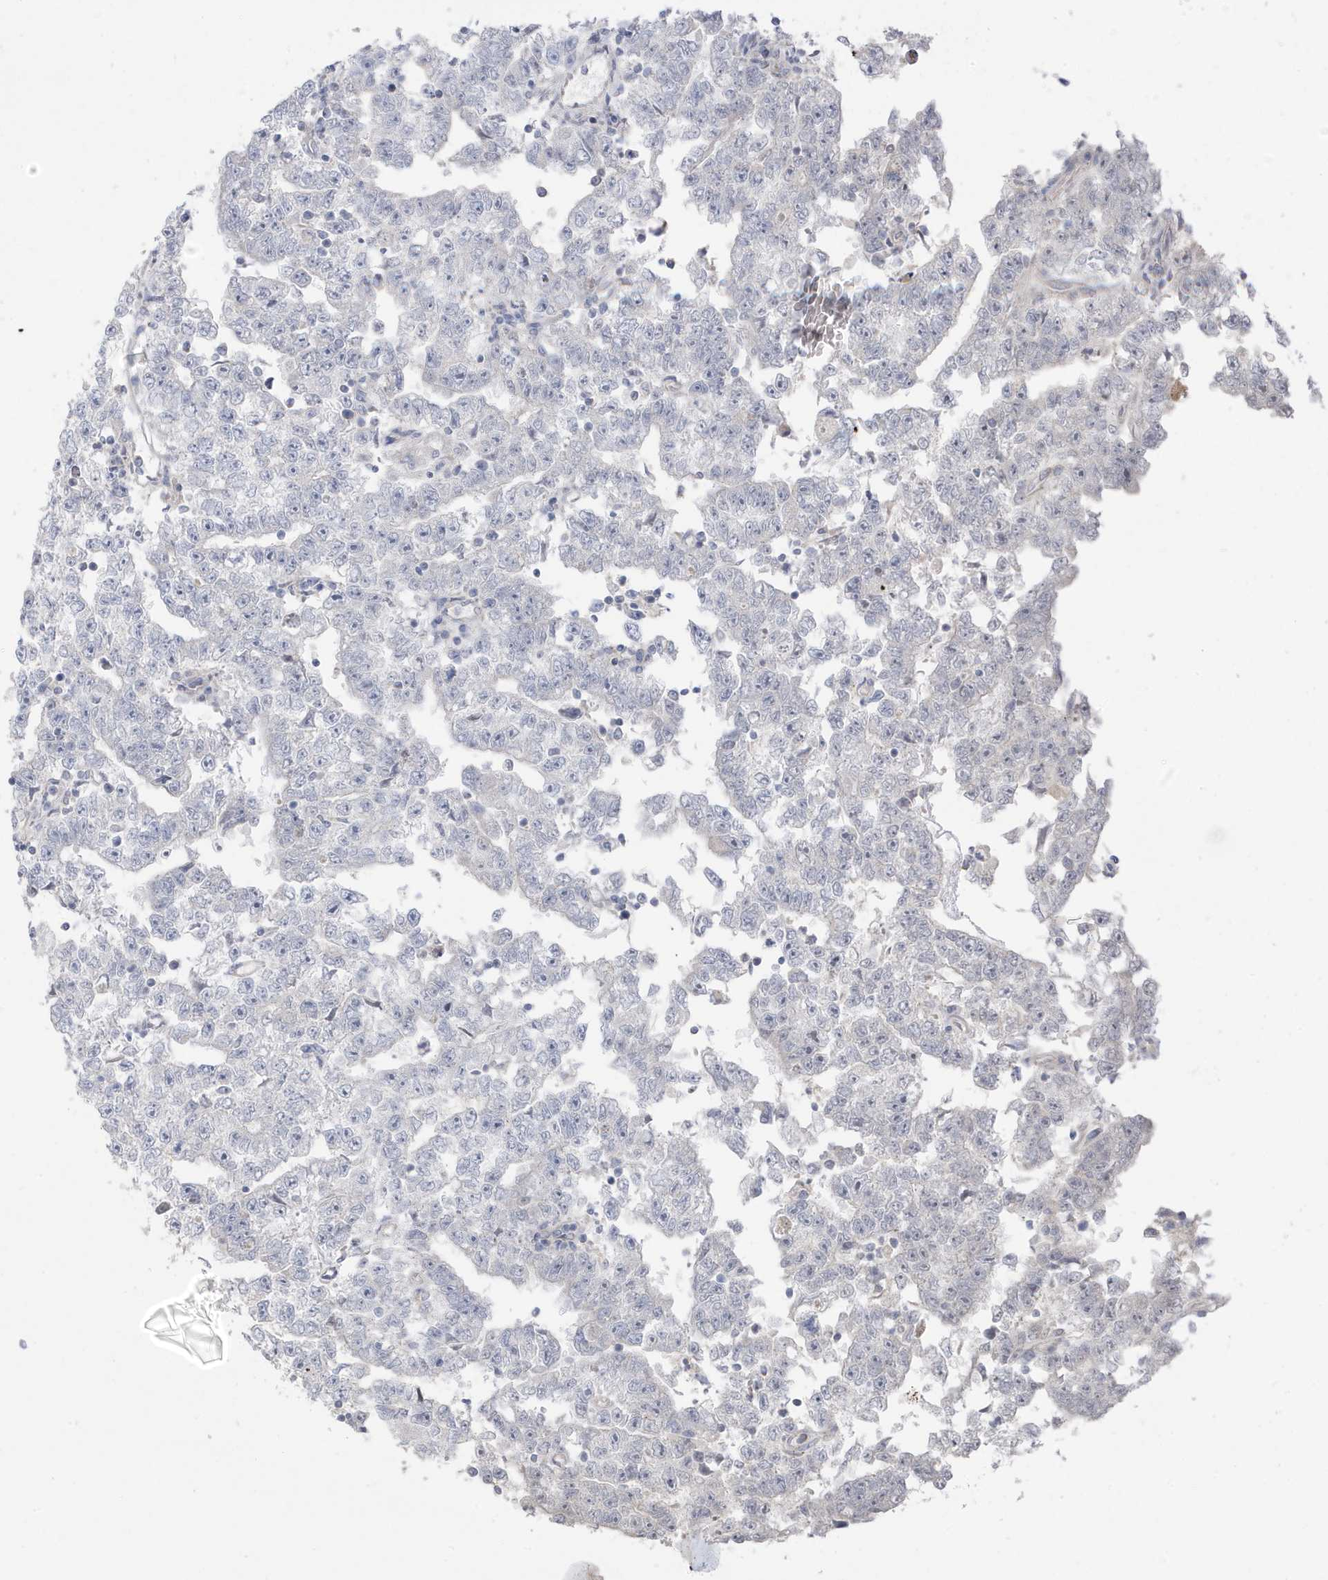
{"staining": {"intensity": "negative", "quantity": "none", "location": "none"}, "tissue": "testis cancer", "cell_type": "Tumor cells", "image_type": "cancer", "snomed": [{"axis": "morphology", "description": "Carcinoma, Embryonal, NOS"}, {"axis": "topography", "description": "Testis"}], "caption": "A micrograph of human testis cancer is negative for staining in tumor cells.", "gene": "ATP13A5", "patient": {"sex": "male", "age": 25}}